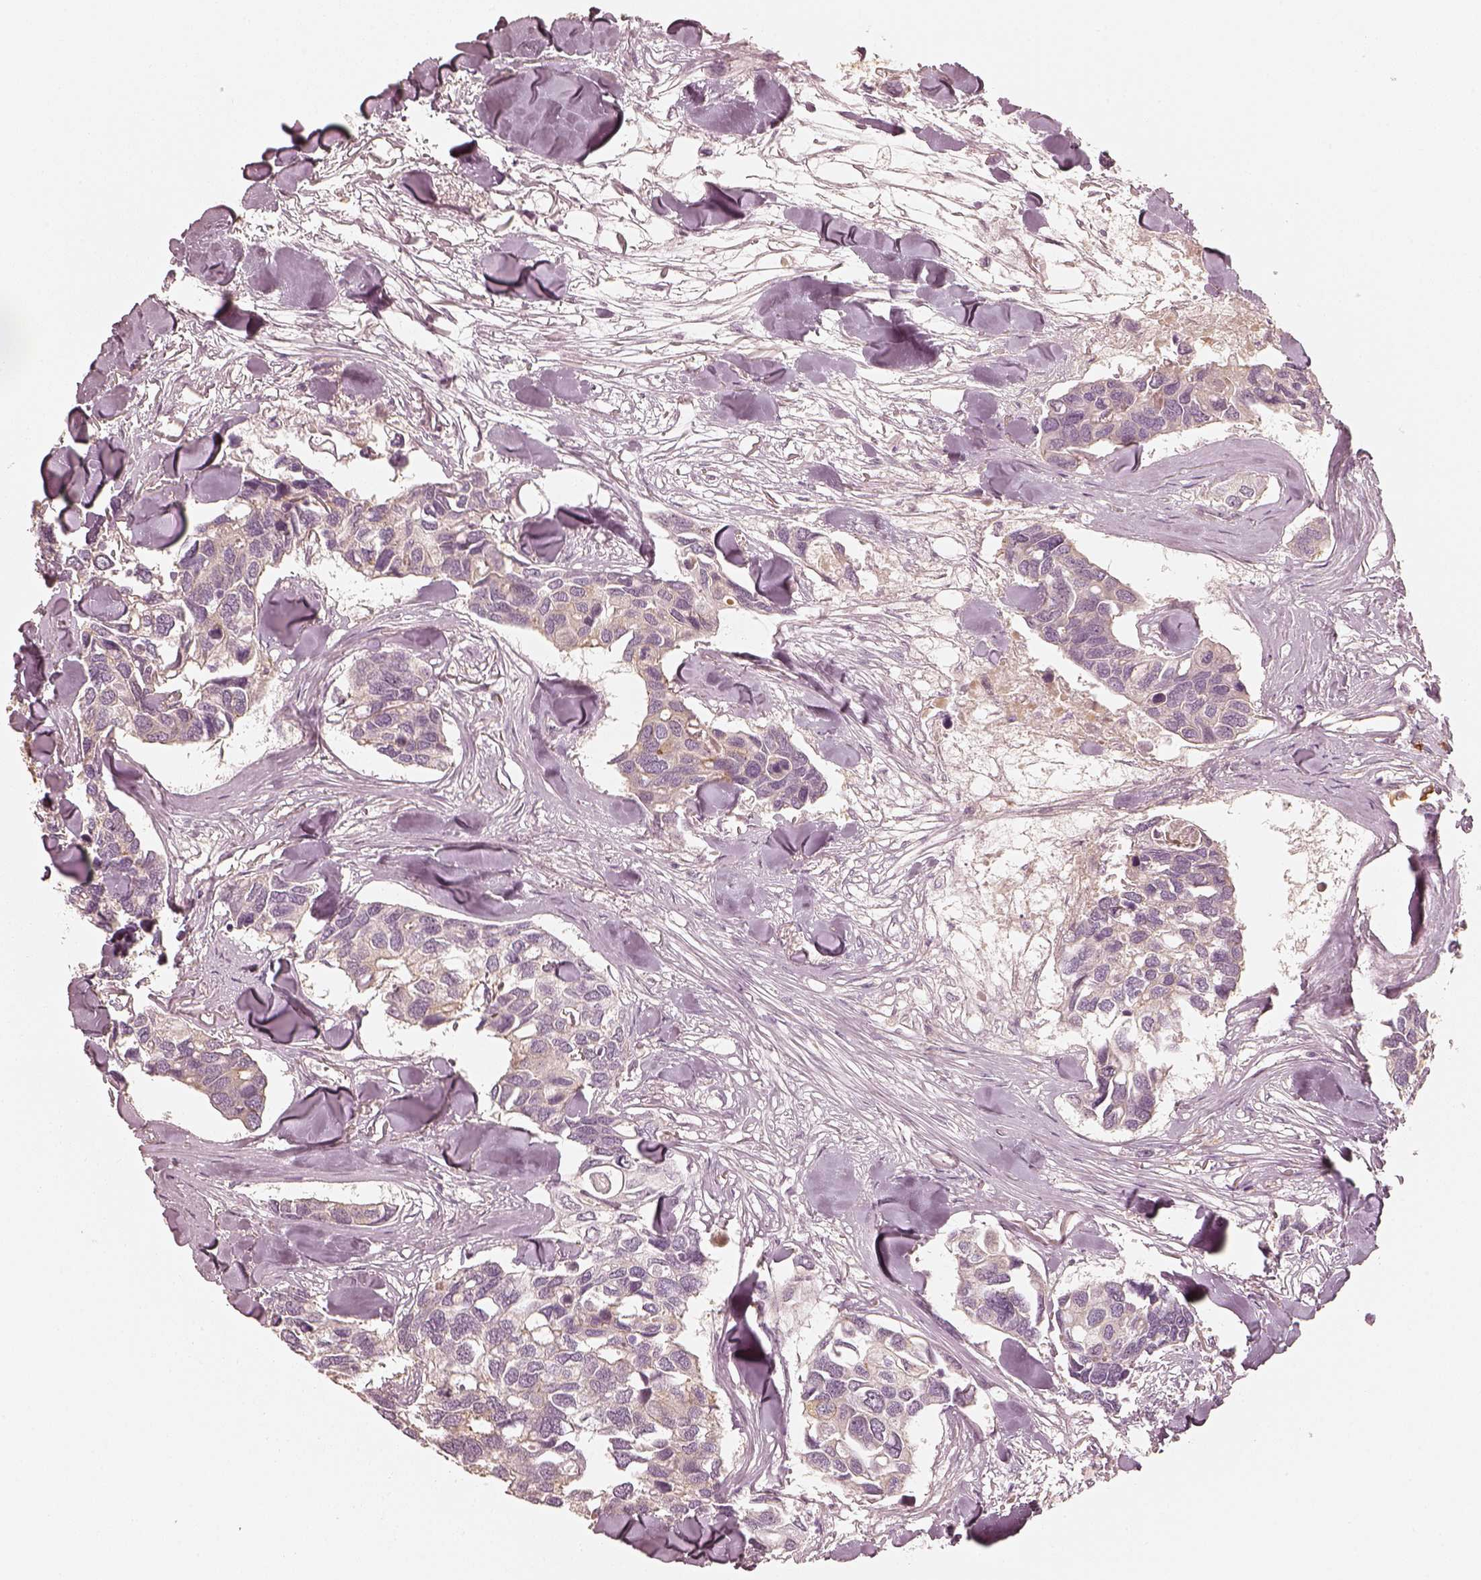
{"staining": {"intensity": "weak", "quantity": "<25%", "location": "cytoplasmic/membranous"}, "tissue": "breast cancer", "cell_type": "Tumor cells", "image_type": "cancer", "snomed": [{"axis": "morphology", "description": "Duct carcinoma"}, {"axis": "topography", "description": "Breast"}], "caption": "Breast cancer stained for a protein using immunohistochemistry (IHC) demonstrates no expression tumor cells.", "gene": "GORASP2", "patient": {"sex": "female", "age": 83}}